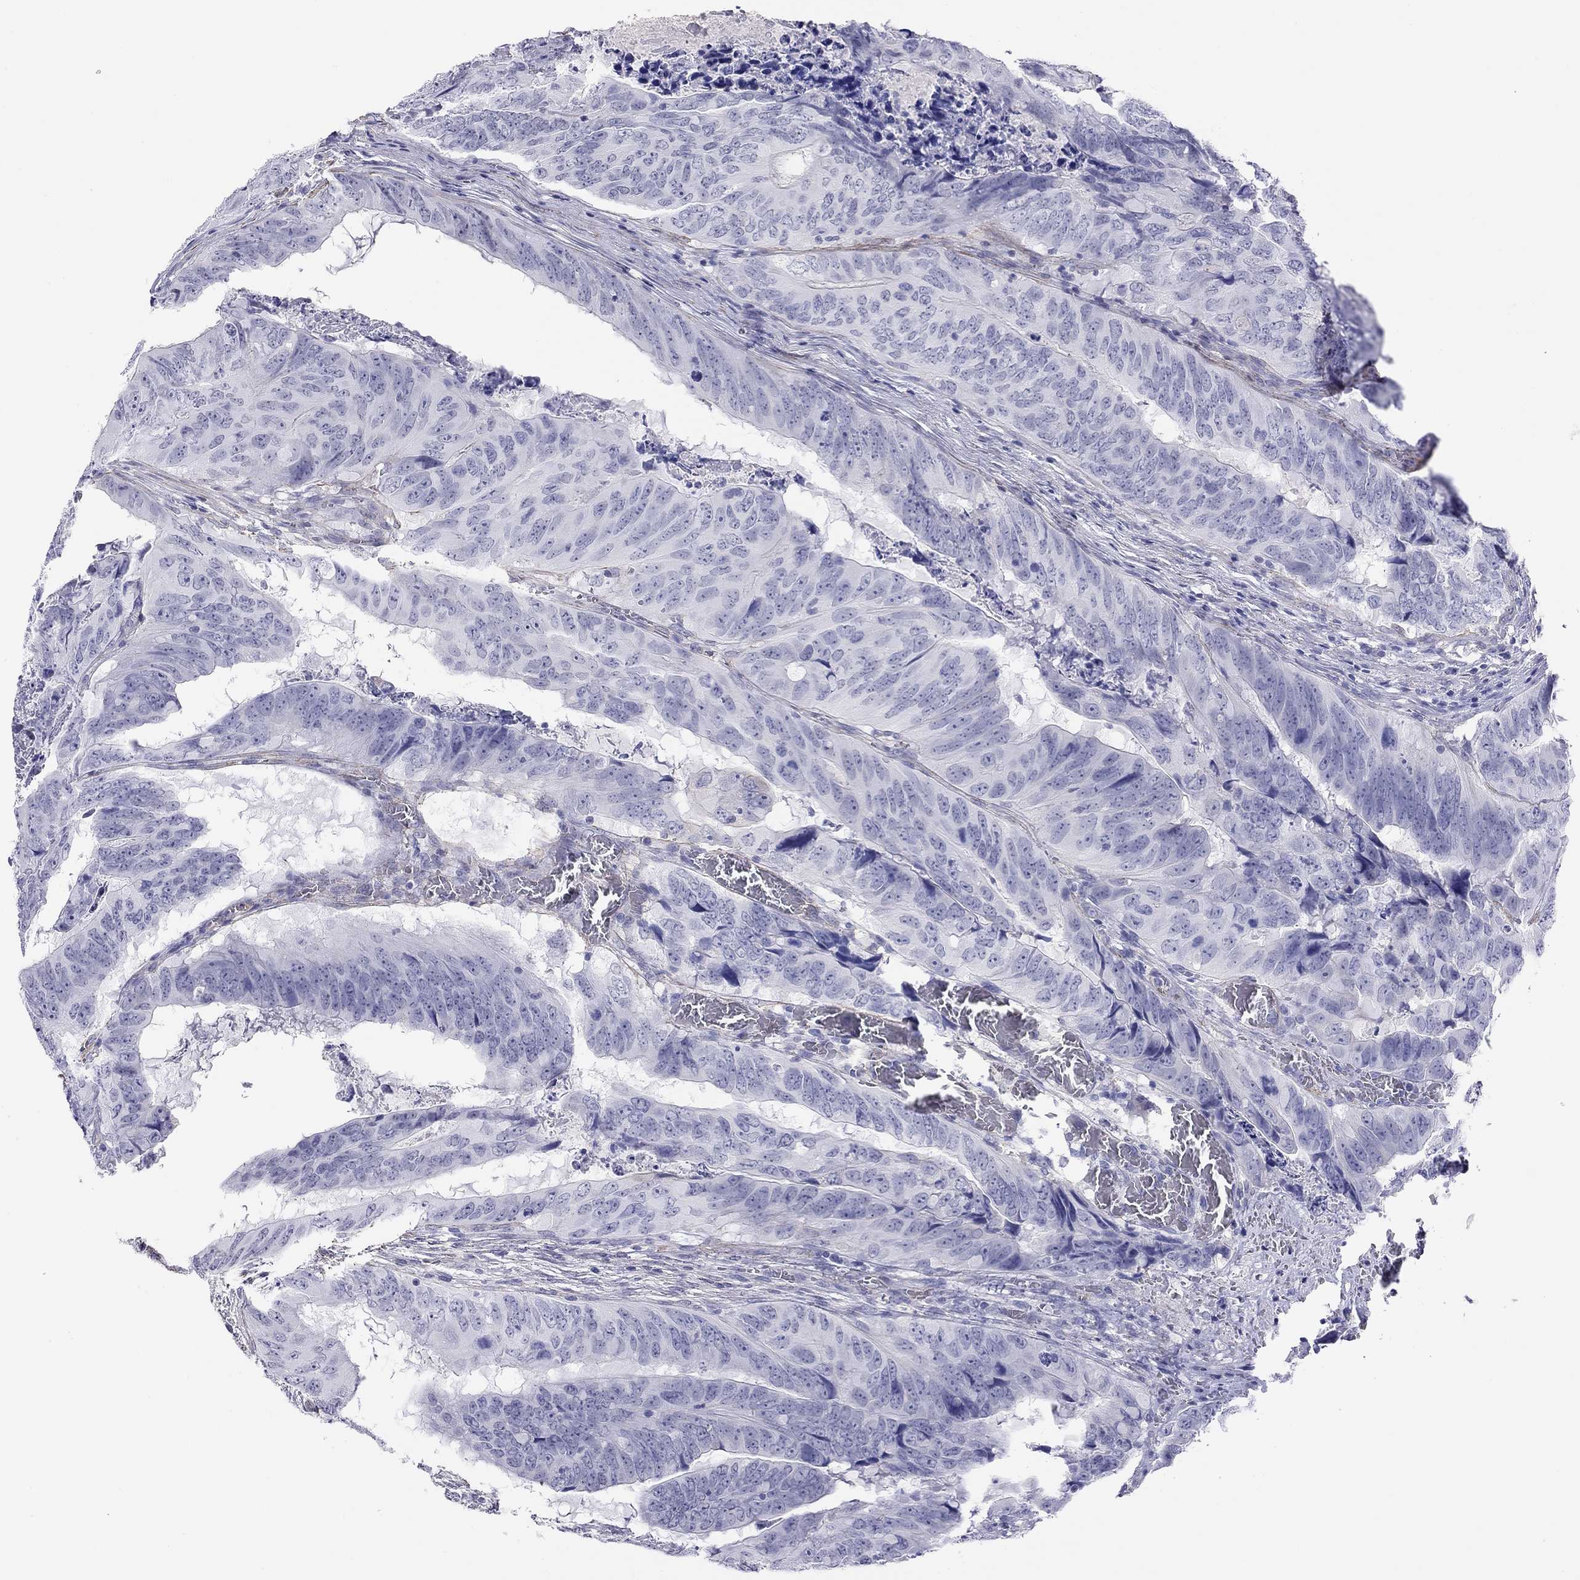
{"staining": {"intensity": "negative", "quantity": "none", "location": "none"}, "tissue": "colorectal cancer", "cell_type": "Tumor cells", "image_type": "cancer", "snomed": [{"axis": "morphology", "description": "Adenocarcinoma, NOS"}, {"axis": "topography", "description": "Colon"}], "caption": "Immunohistochemical staining of colorectal adenocarcinoma displays no significant positivity in tumor cells. (Brightfield microscopy of DAB immunohistochemistry (IHC) at high magnification).", "gene": "MYMX", "patient": {"sex": "male", "age": 79}}